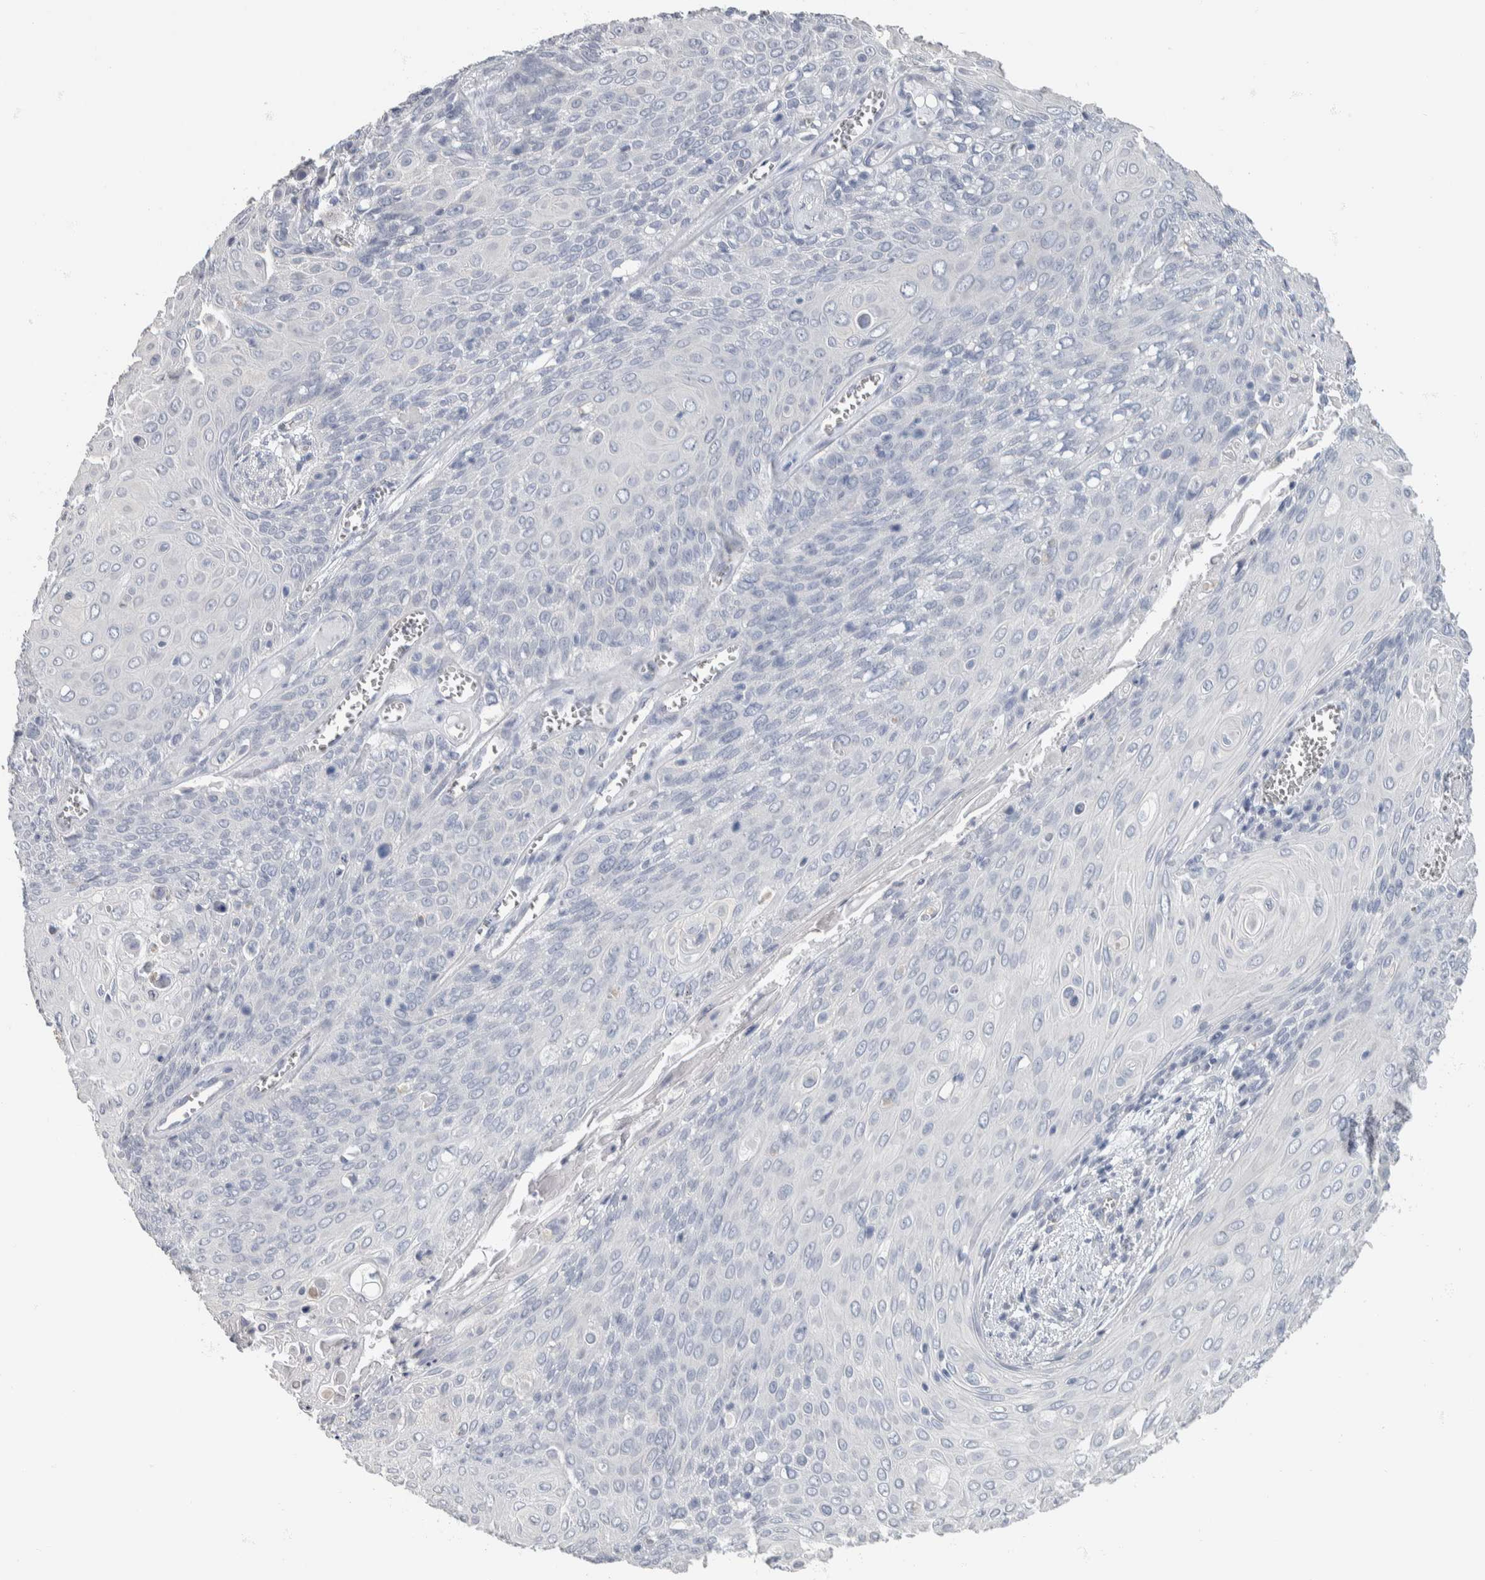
{"staining": {"intensity": "negative", "quantity": "none", "location": "none"}, "tissue": "cervical cancer", "cell_type": "Tumor cells", "image_type": "cancer", "snomed": [{"axis": "morphology", "description": "Squamous cell carcinoma, NOS"}, {"axis": "topography", "description": "Cervix"}], "caption": "A micrograph of cervical squamous cell carcinoma stained for a protein exhibits no brown staining in tumor cells.", "gene": "NEFM", "patient": {"sex": "female", "age": 39}}